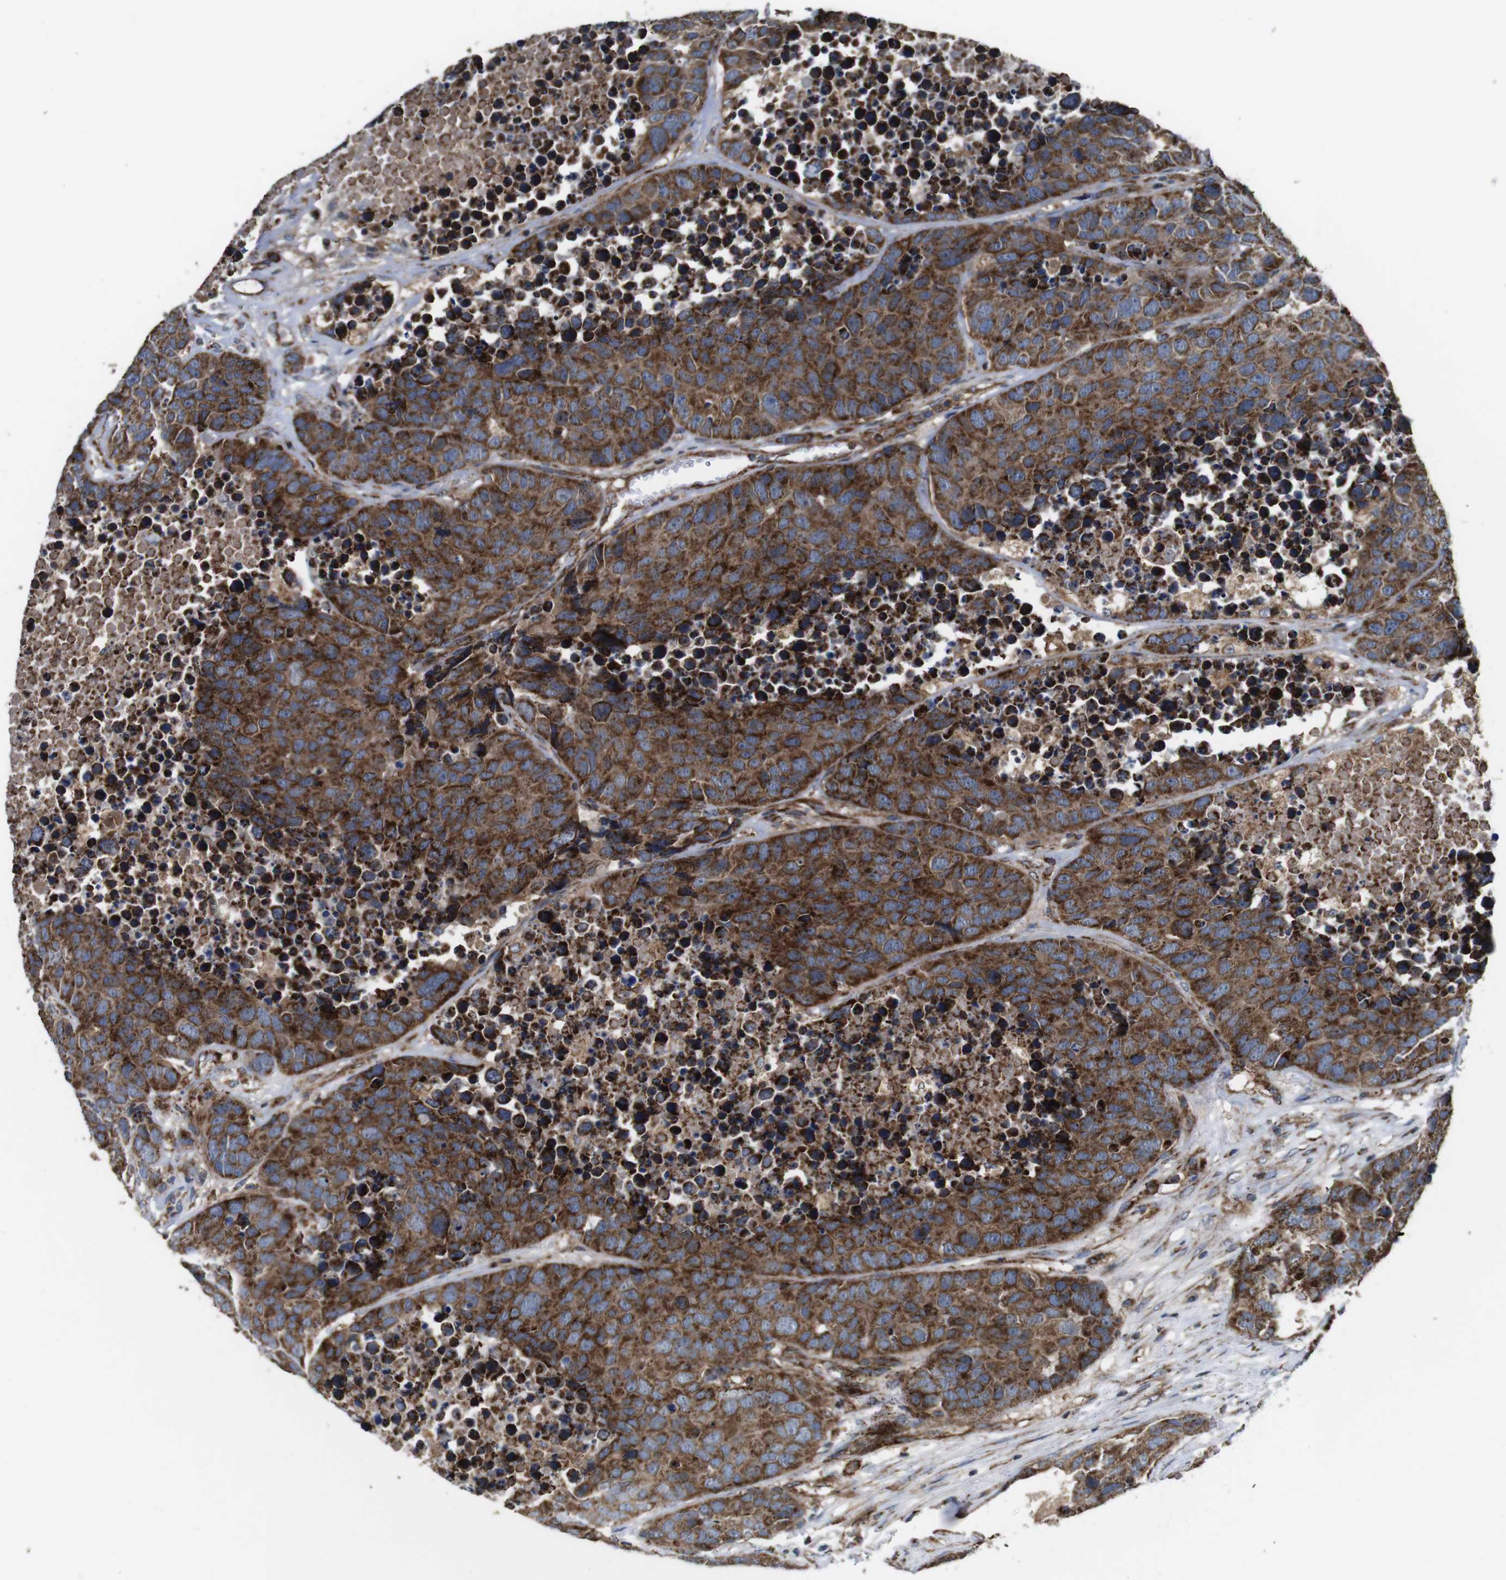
{"staining": {"intensity": "moderate", "quantity": ">75%", "location": "cytoplasmic/membranous"}, "tissue": "carcinoid", "cell_type": "Tumor cells", "image_type": "cancer", "snomed": [{"axis": "morphology", "description": "Carcinoid, malignant, NOS"}, {"axis": "topography", "description": "Lung"}], "caption": "DAB (3,3'-diaminobenzidine) immunohistochemical staining of human carcinoid (malignant) shows moderate cytoplasmic/membranous protein expression in approximately >75% of tumor cells.", "gene": "HK1", "patient": {"sex": "male", "age": 60}}